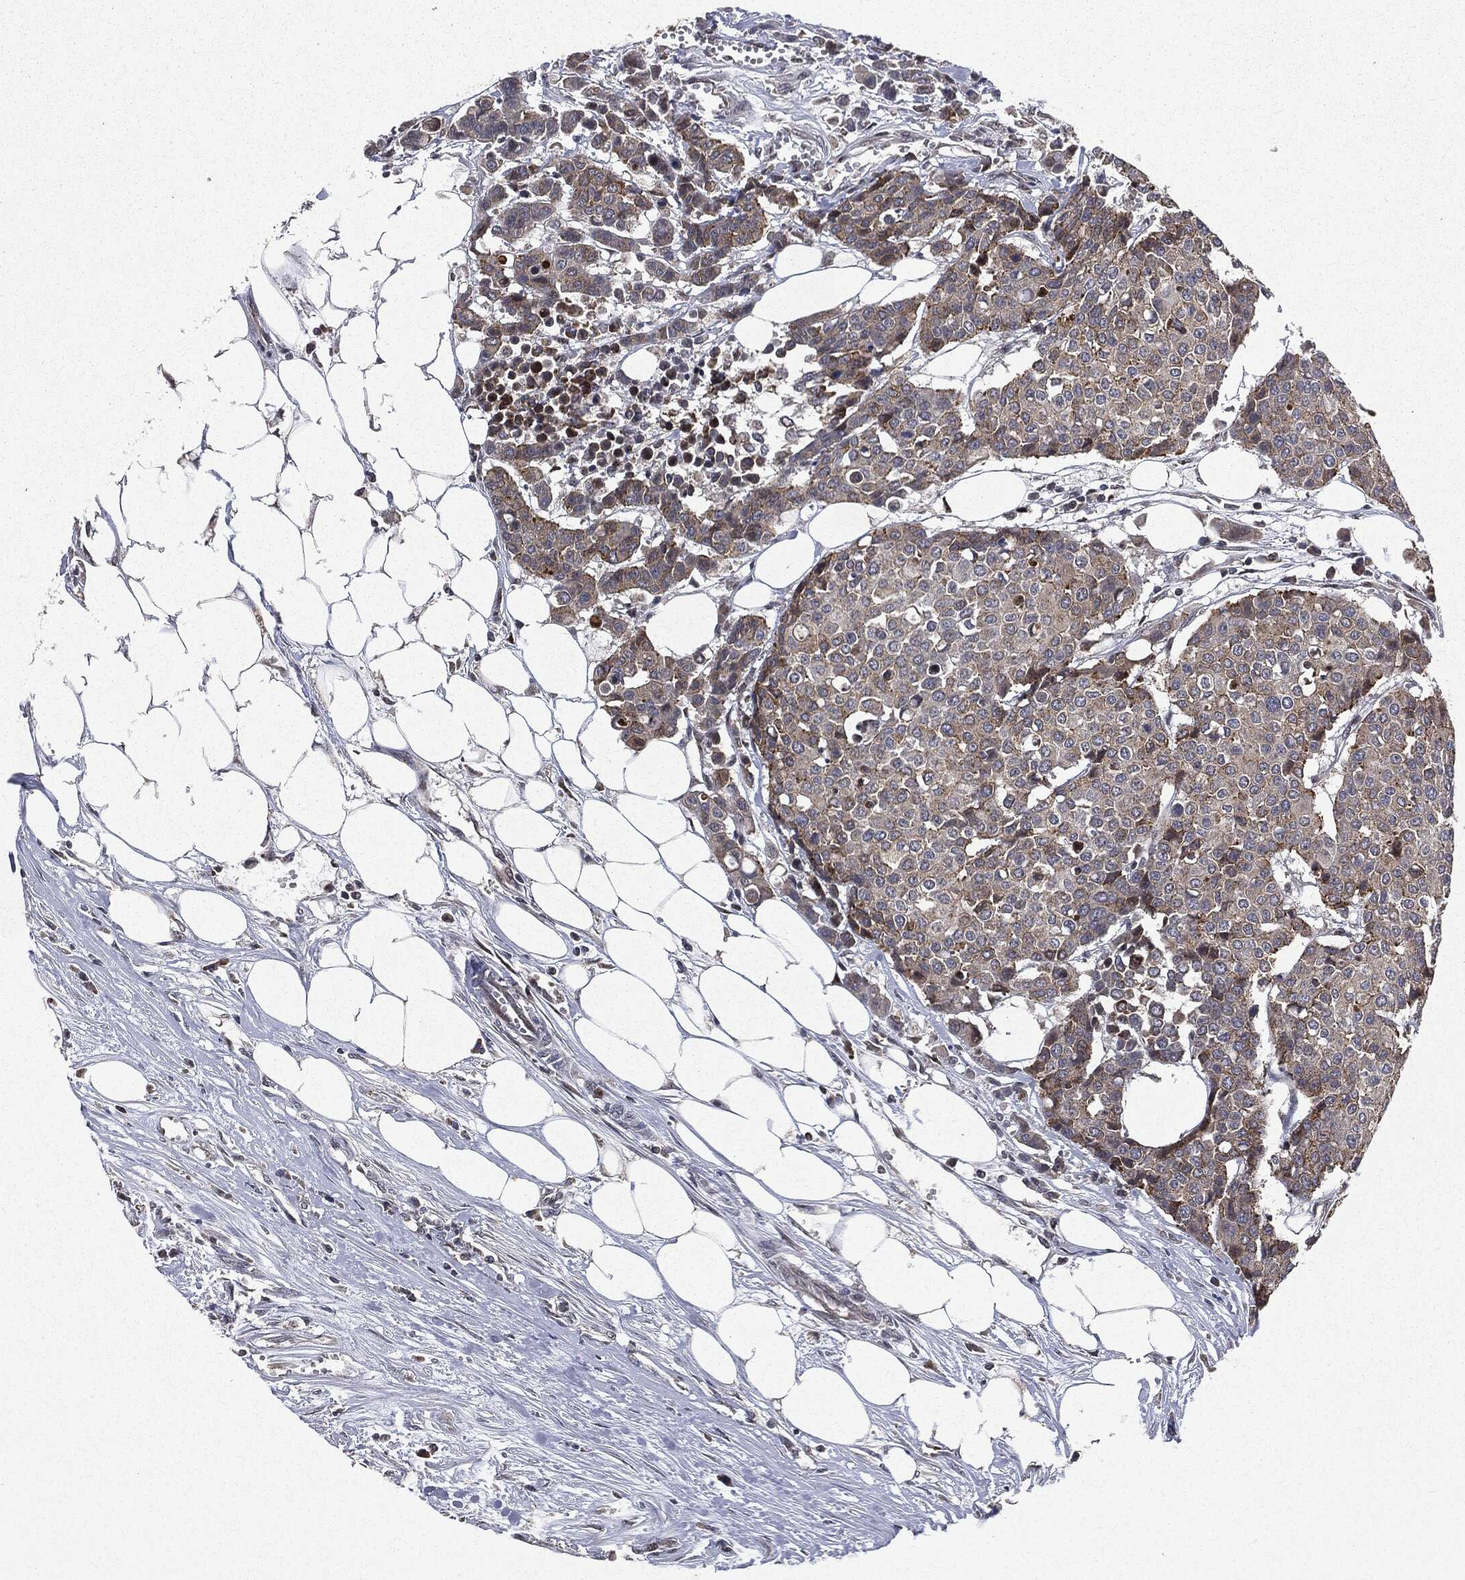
{"staining": {"intensity": "weak", "quantity": "25%-75%", "location": "cytoplasmic/membranous"}, "tissue": "carcinoid", "cell_type": "Tumor cells", "image_type": "cancer", "snomed": [{"axis": "morphology", "description": "Carcinoid, malignant, NOS"}, {"axis": "topography", "description": "Colon"}], "caption": "Weak cytoplasmic/membranous expression for a protein is appreciated in approximately 25%-75% of tumor cells of carcinoid using immunohistochemistry (IHC).", "gene": "PLPPR2", "patient": {"sex": "male", "age": 81}}